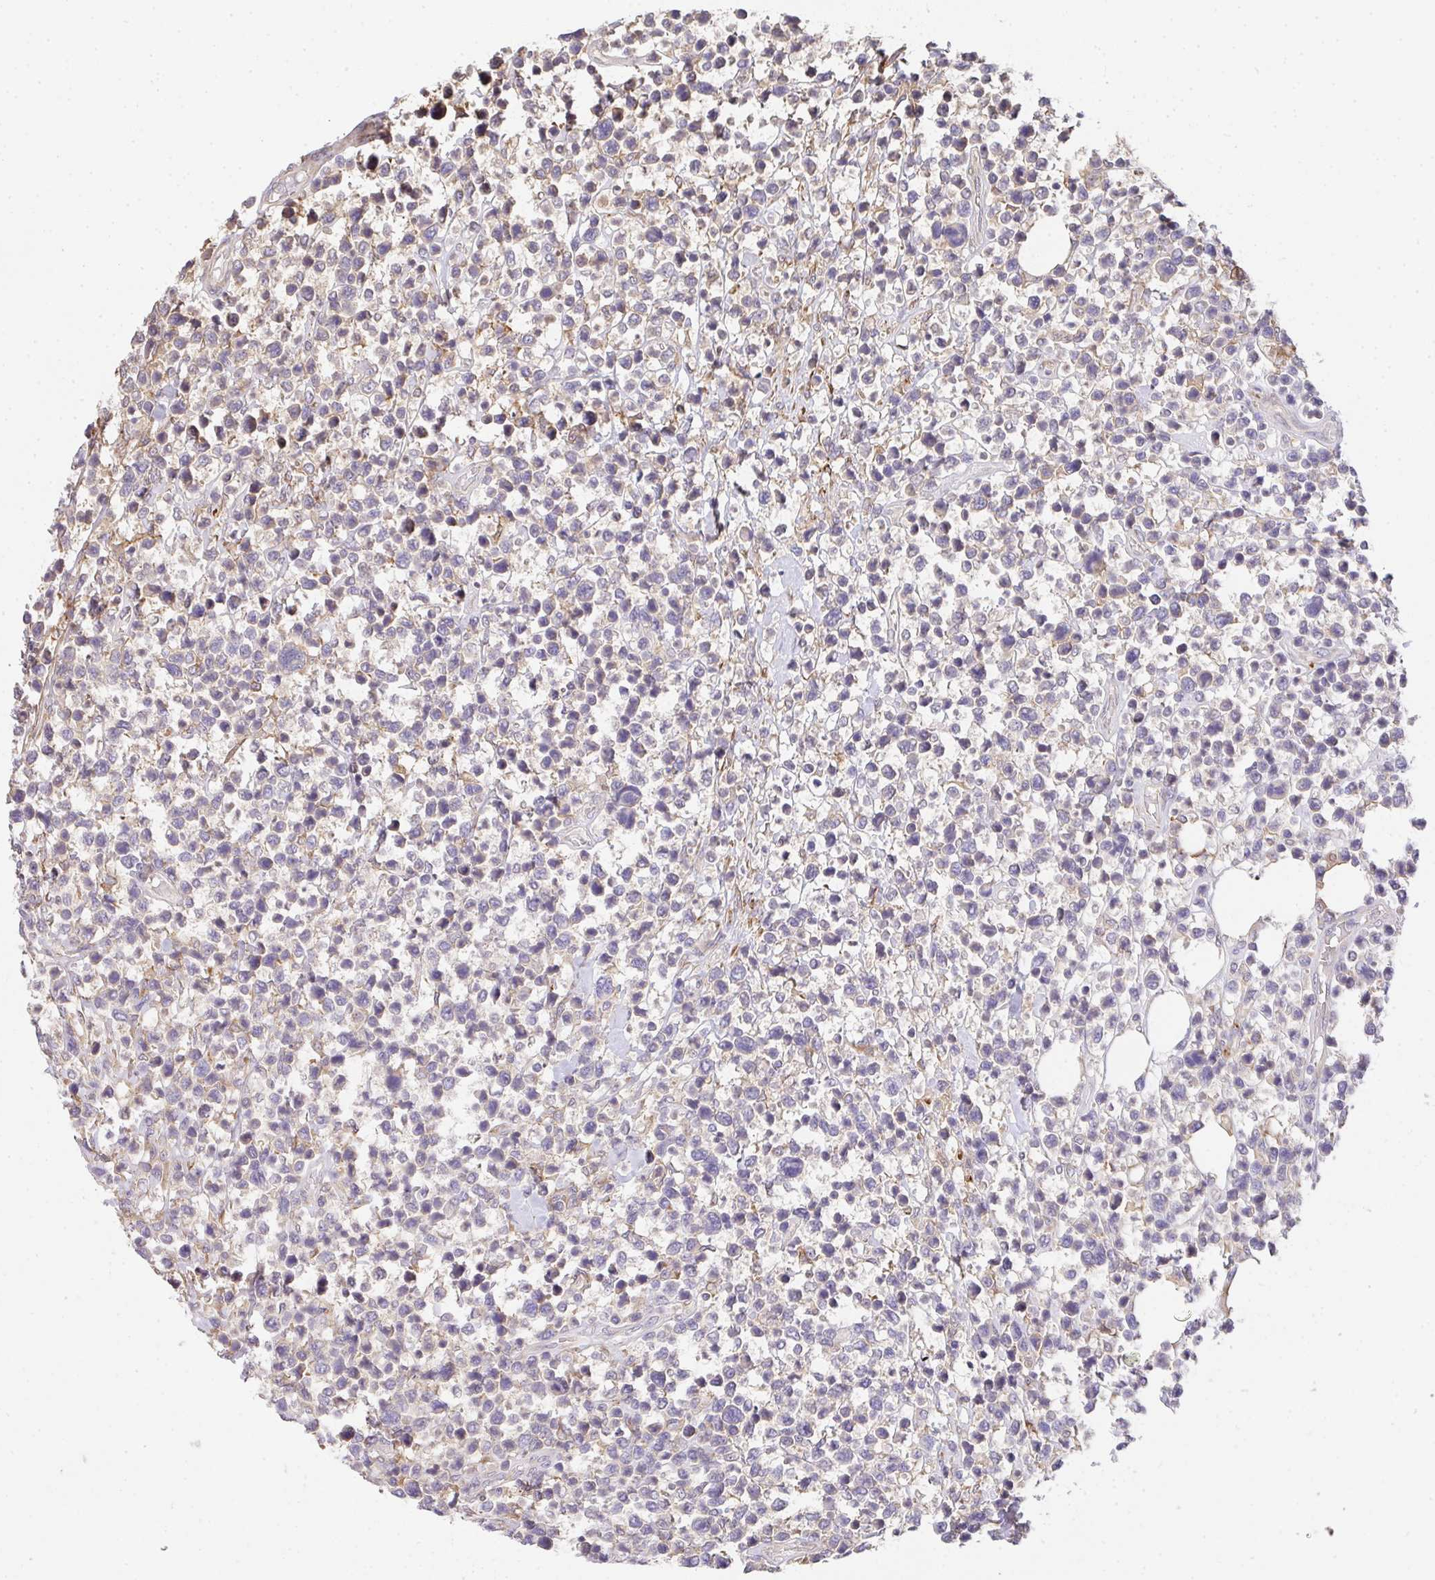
{"staining": {"intensity": "weak", "quantity": "<25%", "location": "cytoplasmic/membranous"}, "tissue": "lymphoma", "cell_type": "Tumor cells", "image_type": "cancer", "snomed": [{"axis": "morphology", "description": "Malignant lymphoma, non-Hodgkin's type, Low grade"}, {"axis": "topography", "description": "Lymph node"}], "caption": "The image exhibits no staining of tumor cells in lymphoma.", "gene": "EEF1AKMT1", "patient": {"sex": "male", "age": 60}}